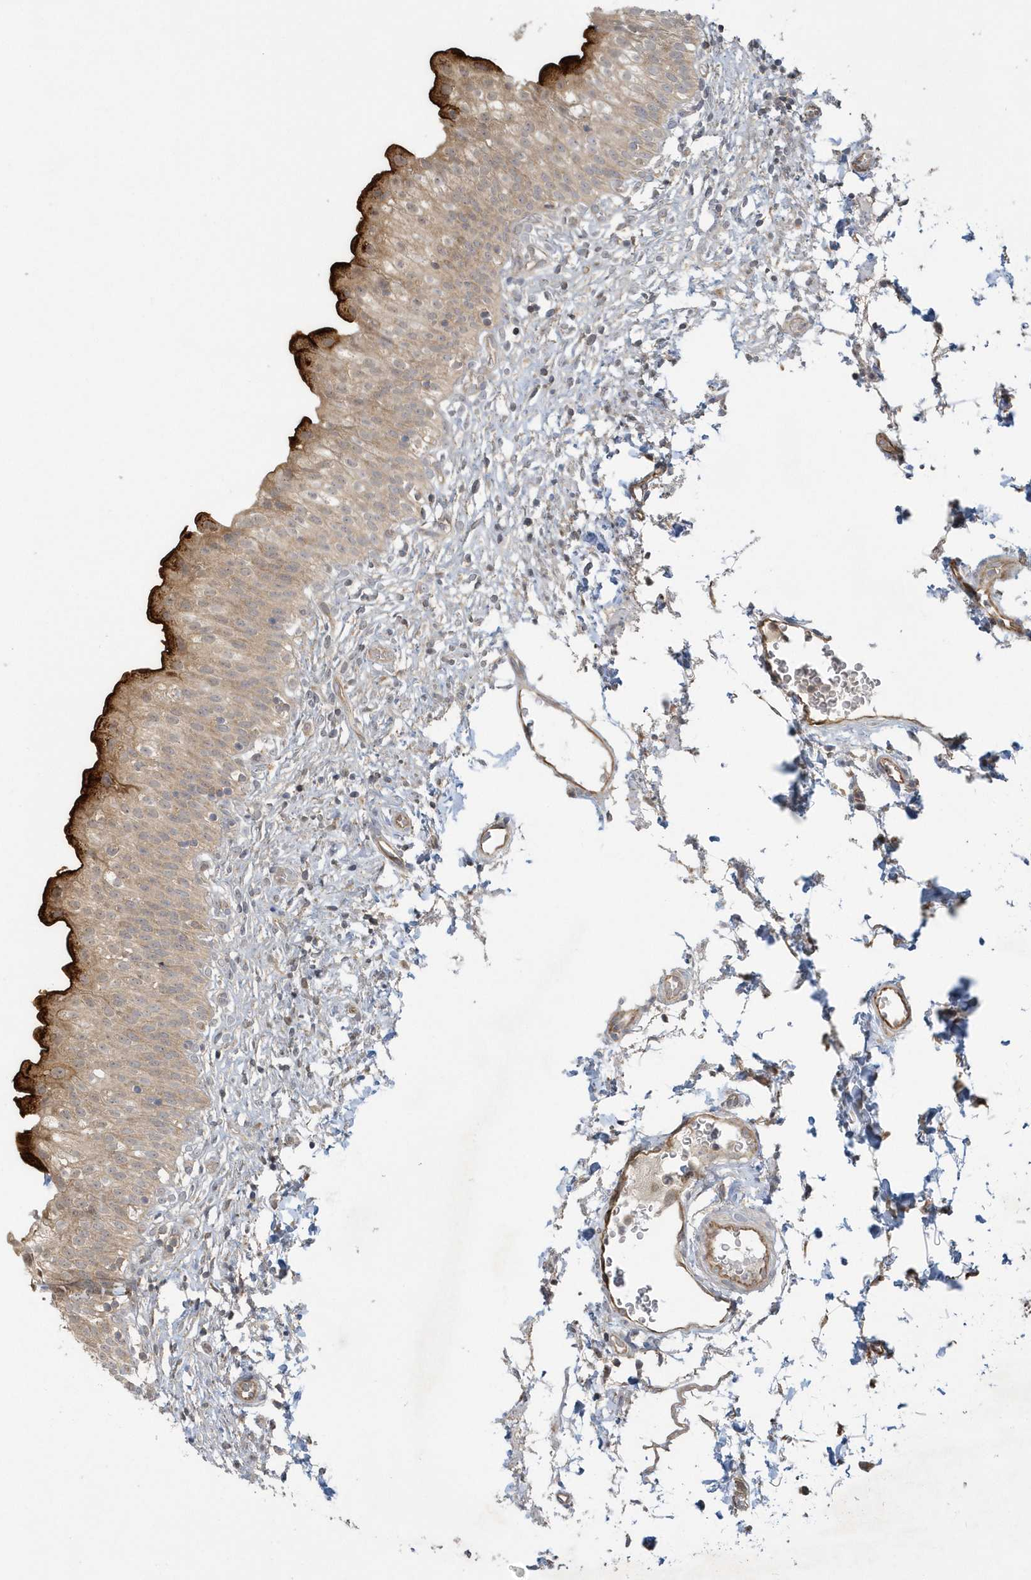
{"staining": {"intensity": "strong", "quantity": "25%-75%", "location": "cytoplasmic/membranous"}, "tissue": "urinary bladder", "cell_type": "Urothelial cells", "image_type": "normal", "snomed": [{"axis": "morphology", "description": "Normal tissue, NOS"}, {"axis": "topography", "description": "Urinary bladder"}], "caption": "Protein staining by immunohistochemistry reveals strong cytoplasmic/membranous expression in approximately 25%-75% of urothelial cells in unremarkable urinary bladder. (Brightfield microscopy of DAB IHC at high magnification).", "gene": "THG1L", "patient": {"sex": "male", "age": 55}}